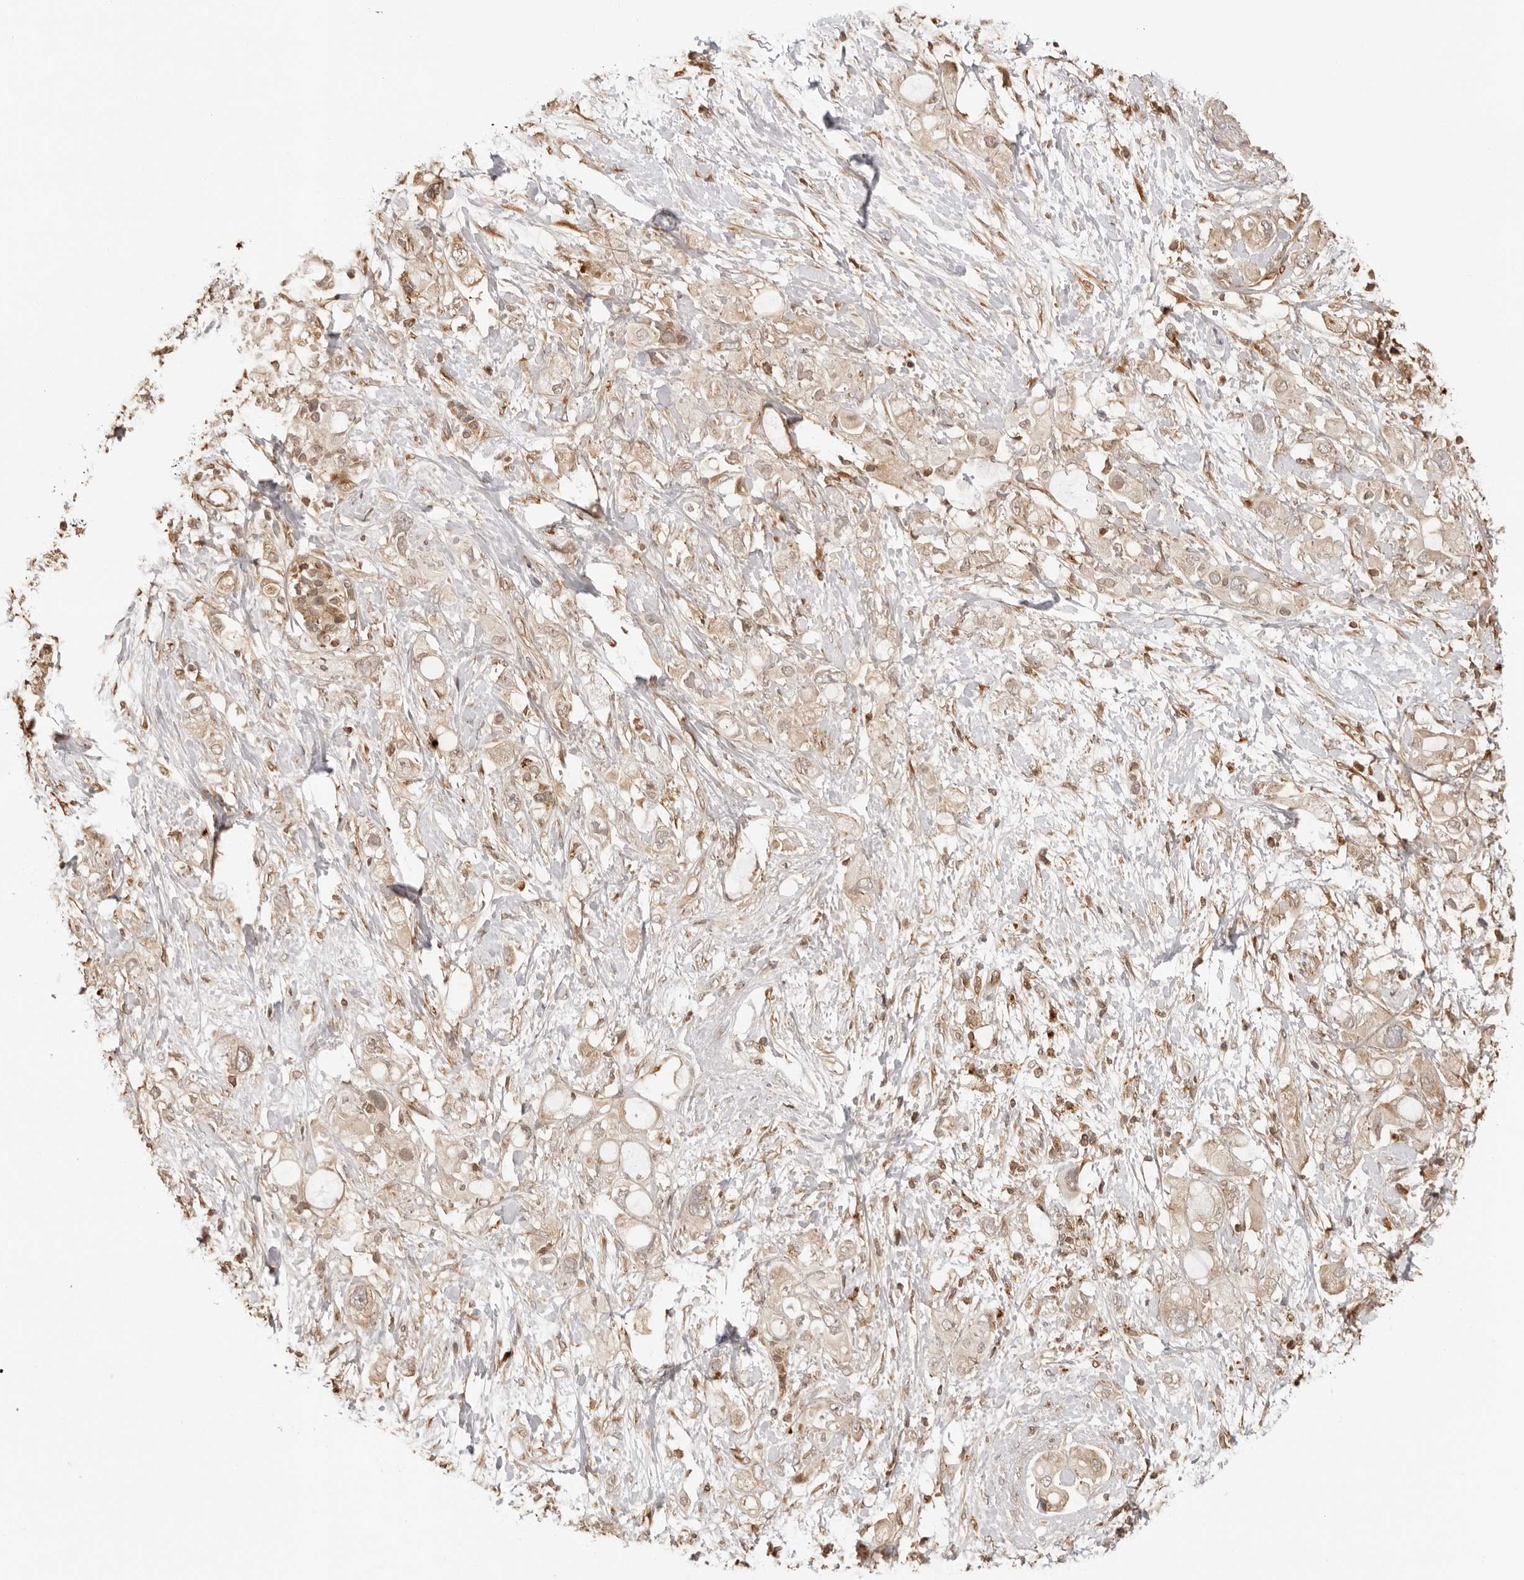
{"staining": {"intensity": "weak", "quantity": ">75%", "location": "cytoplasmic/membranous,nuclear"}, "tissue": "pancreatic cancer", "cell_type": "Tumor cells", "image_type": "cancer", "snomed": [{"axis": "morphology", "description": "Adenocarcinoma, NOS"}, {"axis": "topography", "description": "Pancreas"}], "caption": "Pancreatic cancer (adenocarcinoma) stained with IHC reveals weak cytoplasmic/membranous and nuclear positivity in approximately >75% of tumor cells. Ihc stains the protein in brown and the nuclei are stained blue.", "gene": "IKBKE", "patient": {"sex": "female", "age": 56}}